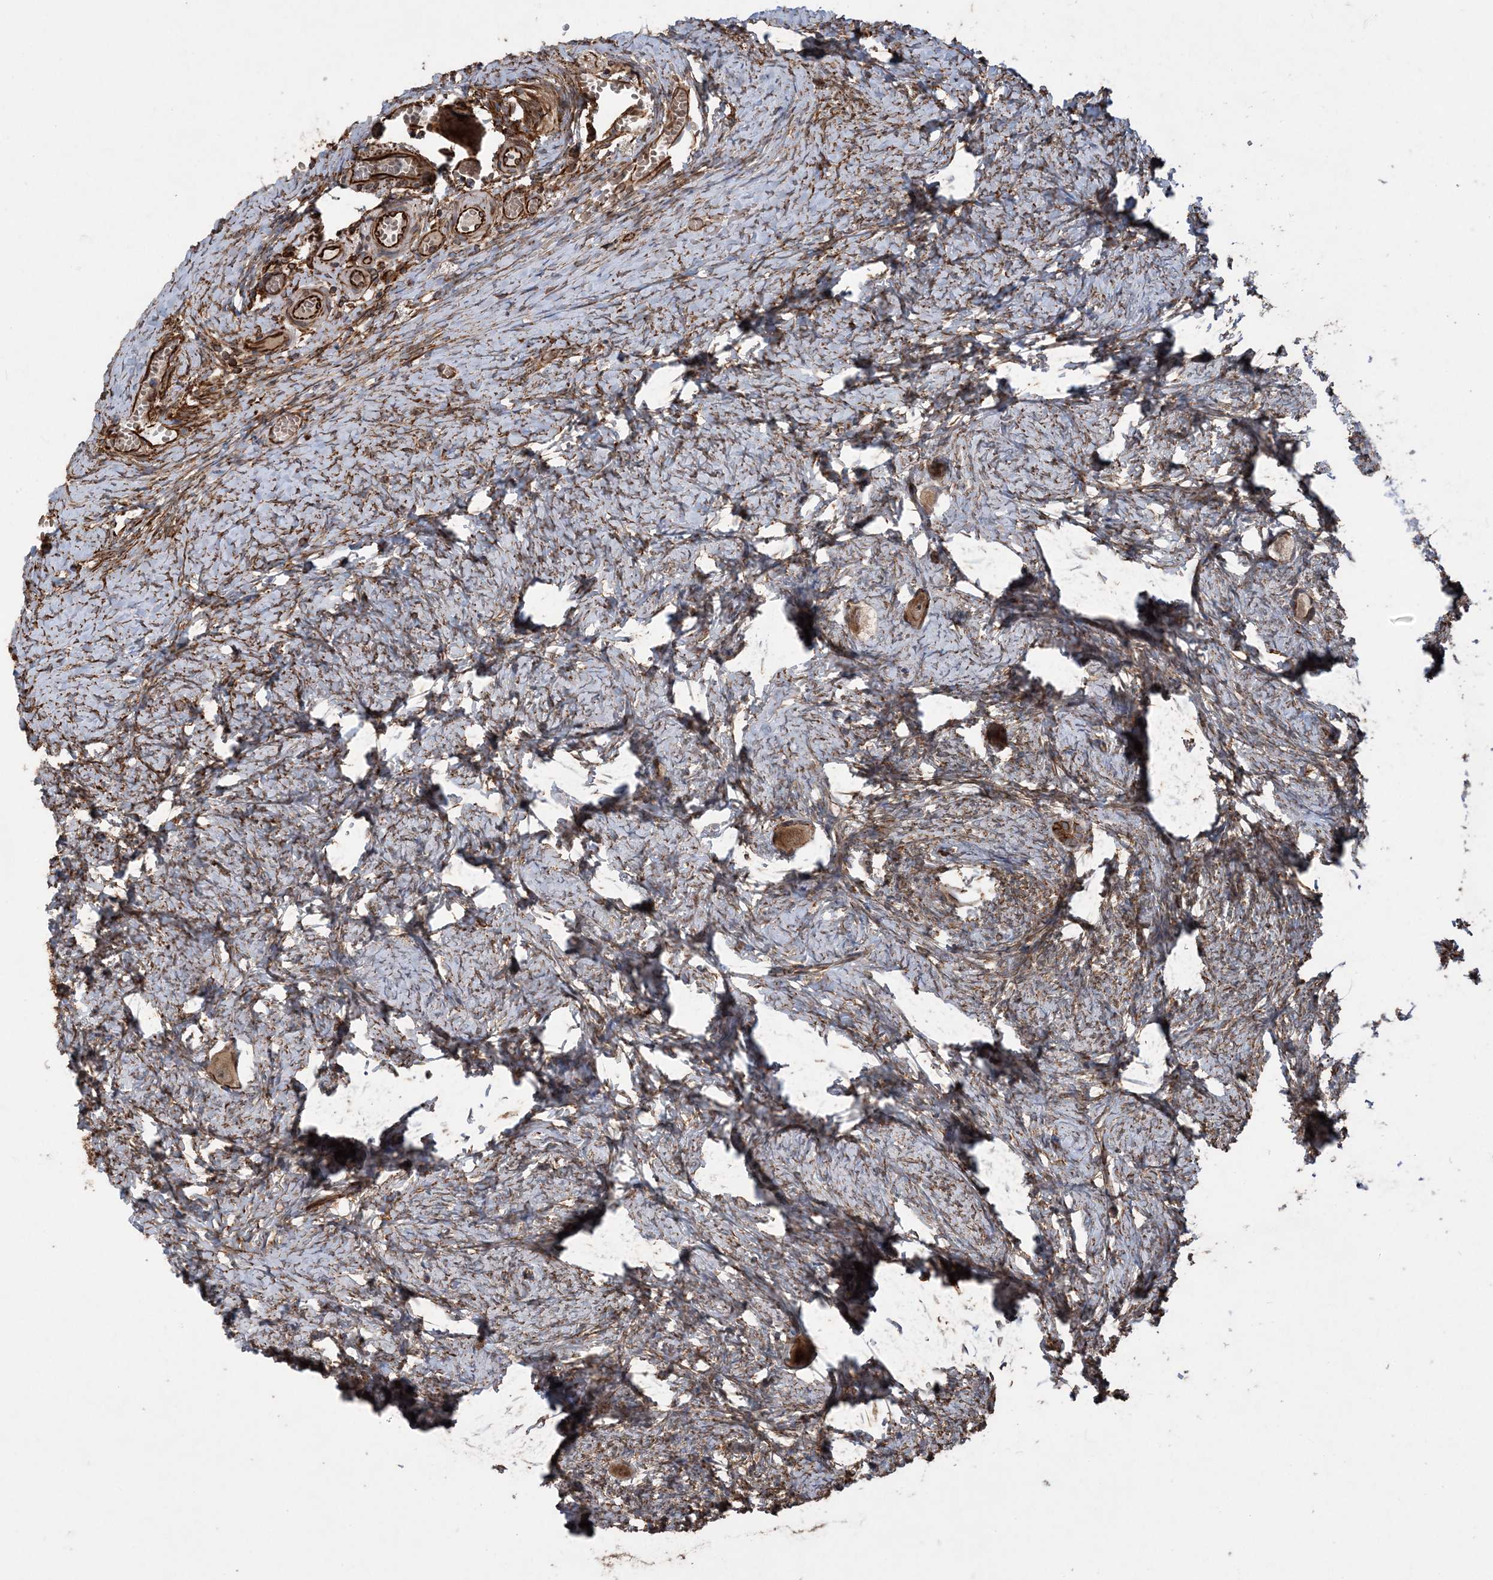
{"staining": {"intensity": "moderate", "quantity": ">75%", "location": "cytoplasmic/membranous"}, "tissue": "ovary", "cell_type": "Follicle cells", "image_type": "normal", "snomed": [{"axis": "morphology", "description": "Normal tissue, NOS"}, {"axis": "topography", "description": "Ovary"}], "caption": "Protein expression analysis of normal ovary exhibits moderate cytoplasmic/membranous staining in about >75% of follicle cells.", "gene": "FAM114A2", "patient": {"sex": "female", "age": 27}}